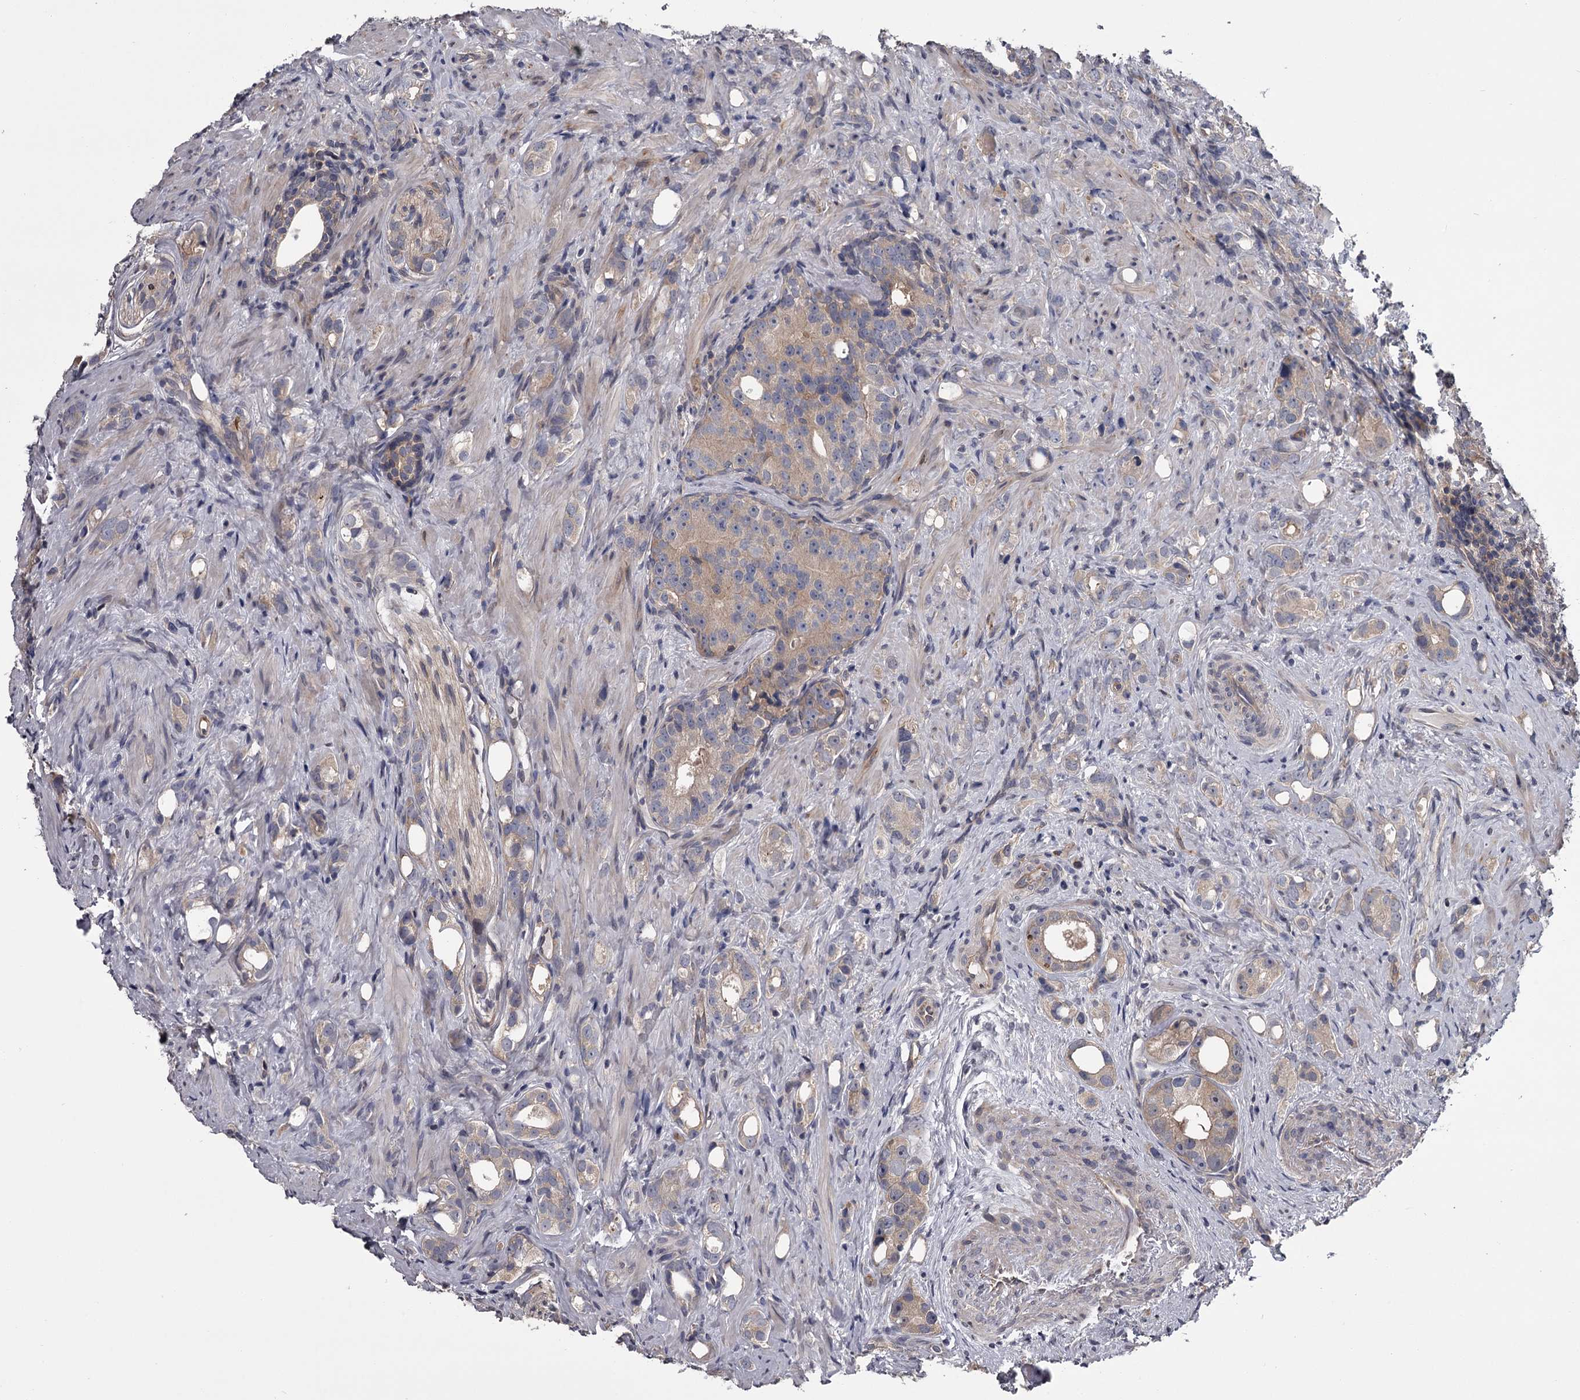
{"staining": {"intensity": "weak", "quantity": "25%-75%", "location": "cytoplasmic/membranous"}, "tissue": "prostate cancer", "cell_type": "Tumor cells", "image_type": "cancer", "snomed": [{"axis": "morphology", "description": "Adenocarcinoma, High grade"}, {"axis": "topography", "description": "Prostate"}], "caption": "Immunohistochemistry image of neoplastic tissue: human adenocarcinoma (high-grade) (prostate) stained using IHC exhibits low levels of weak protein expression localized specifically in the cytoplasmic/membranous of tumor cells, appearing as a cytoplasmic/membranous brown color.", "gene": "DAO", "patient": {"sex": "male", "age": 63}}